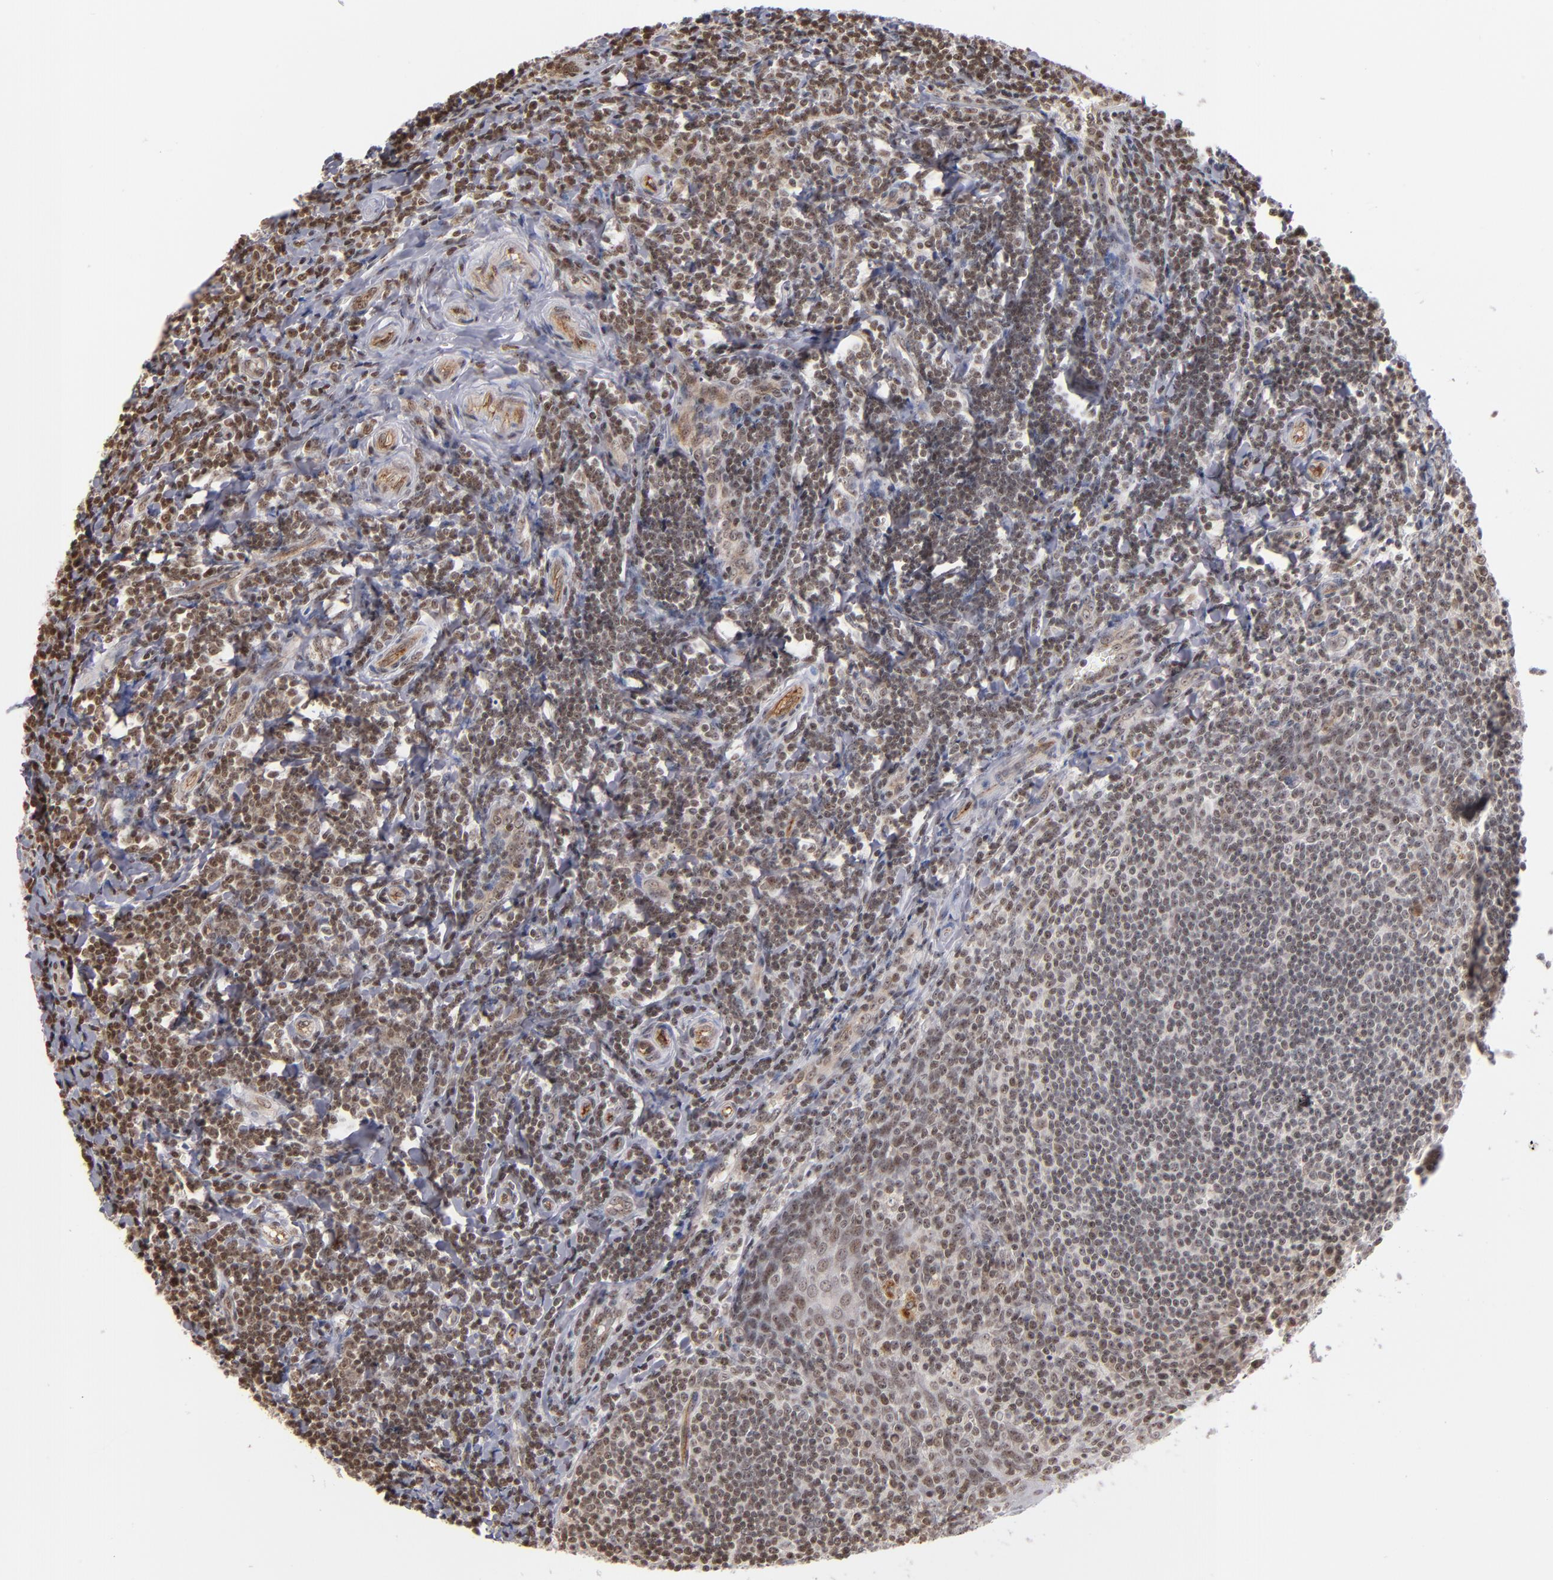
{"staining": {"intensity": "moderate", "quantity": "25%-75%", "location": "nuclear"}, "tissue": "tonsil", "cell_type": "Germinal center cells", "image_type": "normal", "snomed": [{"axis": "morphology", "description": "Normal tissue, NOS"}, {"axis": "topography", "description": "Tonsil"}], "caption": "Immunohistochemical staining of benign human tonsil reveals medium levels of moderate nuclear expression in approximately 25%-75% of germinal center cells. Nuclei are stained in blue.", "gene": "ABL2", "patient": {"sex": "male", "age": 20}}